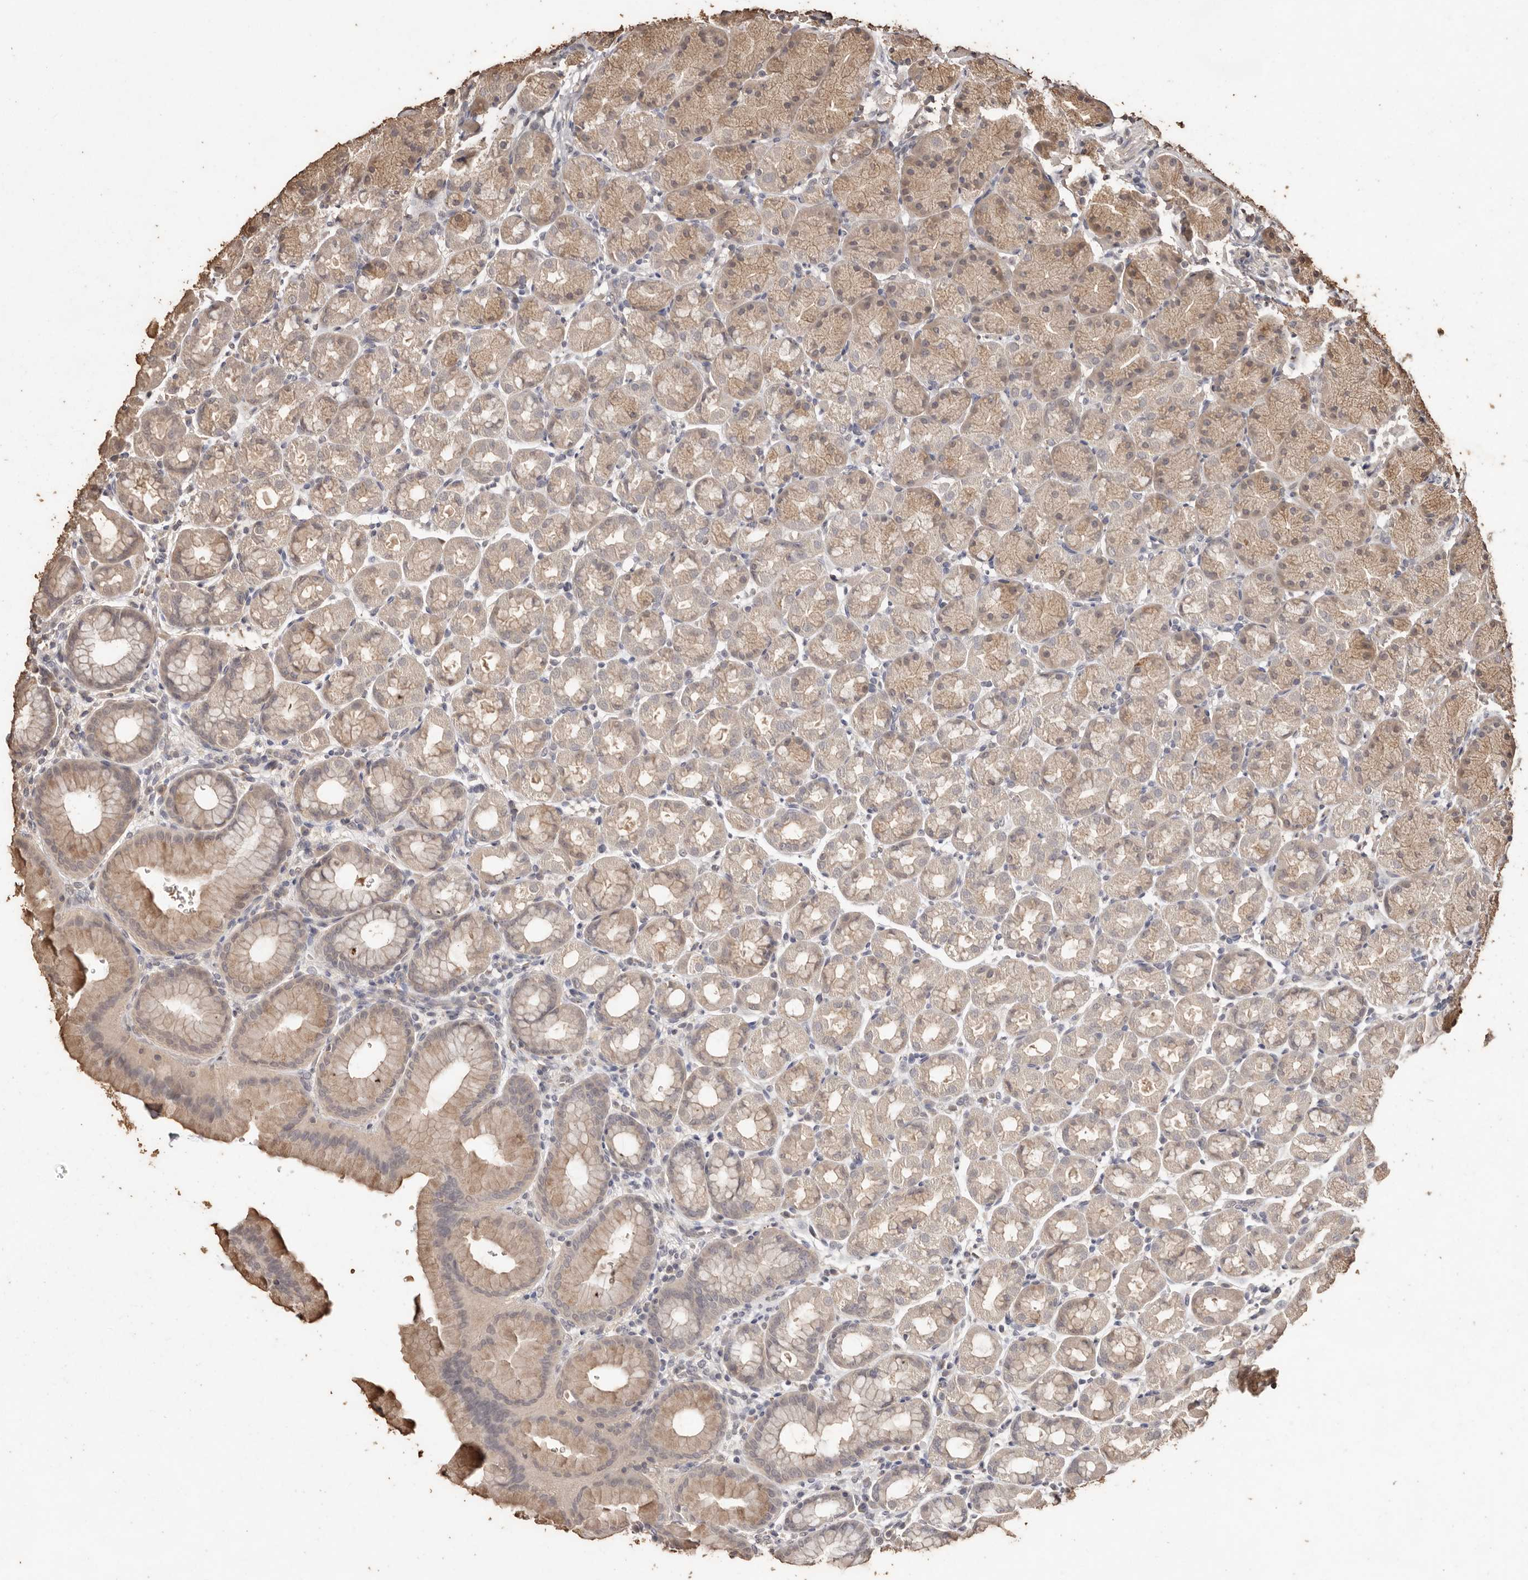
{"staining": {"intensity": "weak", "quantity": ">75%", "location": "cytoplasmic/membranous,nuclear"}, "tissue": "stomach", "cell_type": "Glandular cells", "image_type": "normal", "snomed": [{"axis": "morphology", "description": "Normal tissue, NOS"}, {"axis": "topography", "description": "Stomach"}], "caption": "This is an image of immunohistochemistry staining of unremarkable stomach, which shows weak expression in the cytoplasmic/membranous,nuclear of glandular cells.", "gene": "PKDCC", "patient": {"sex": "male", "age": 42}}